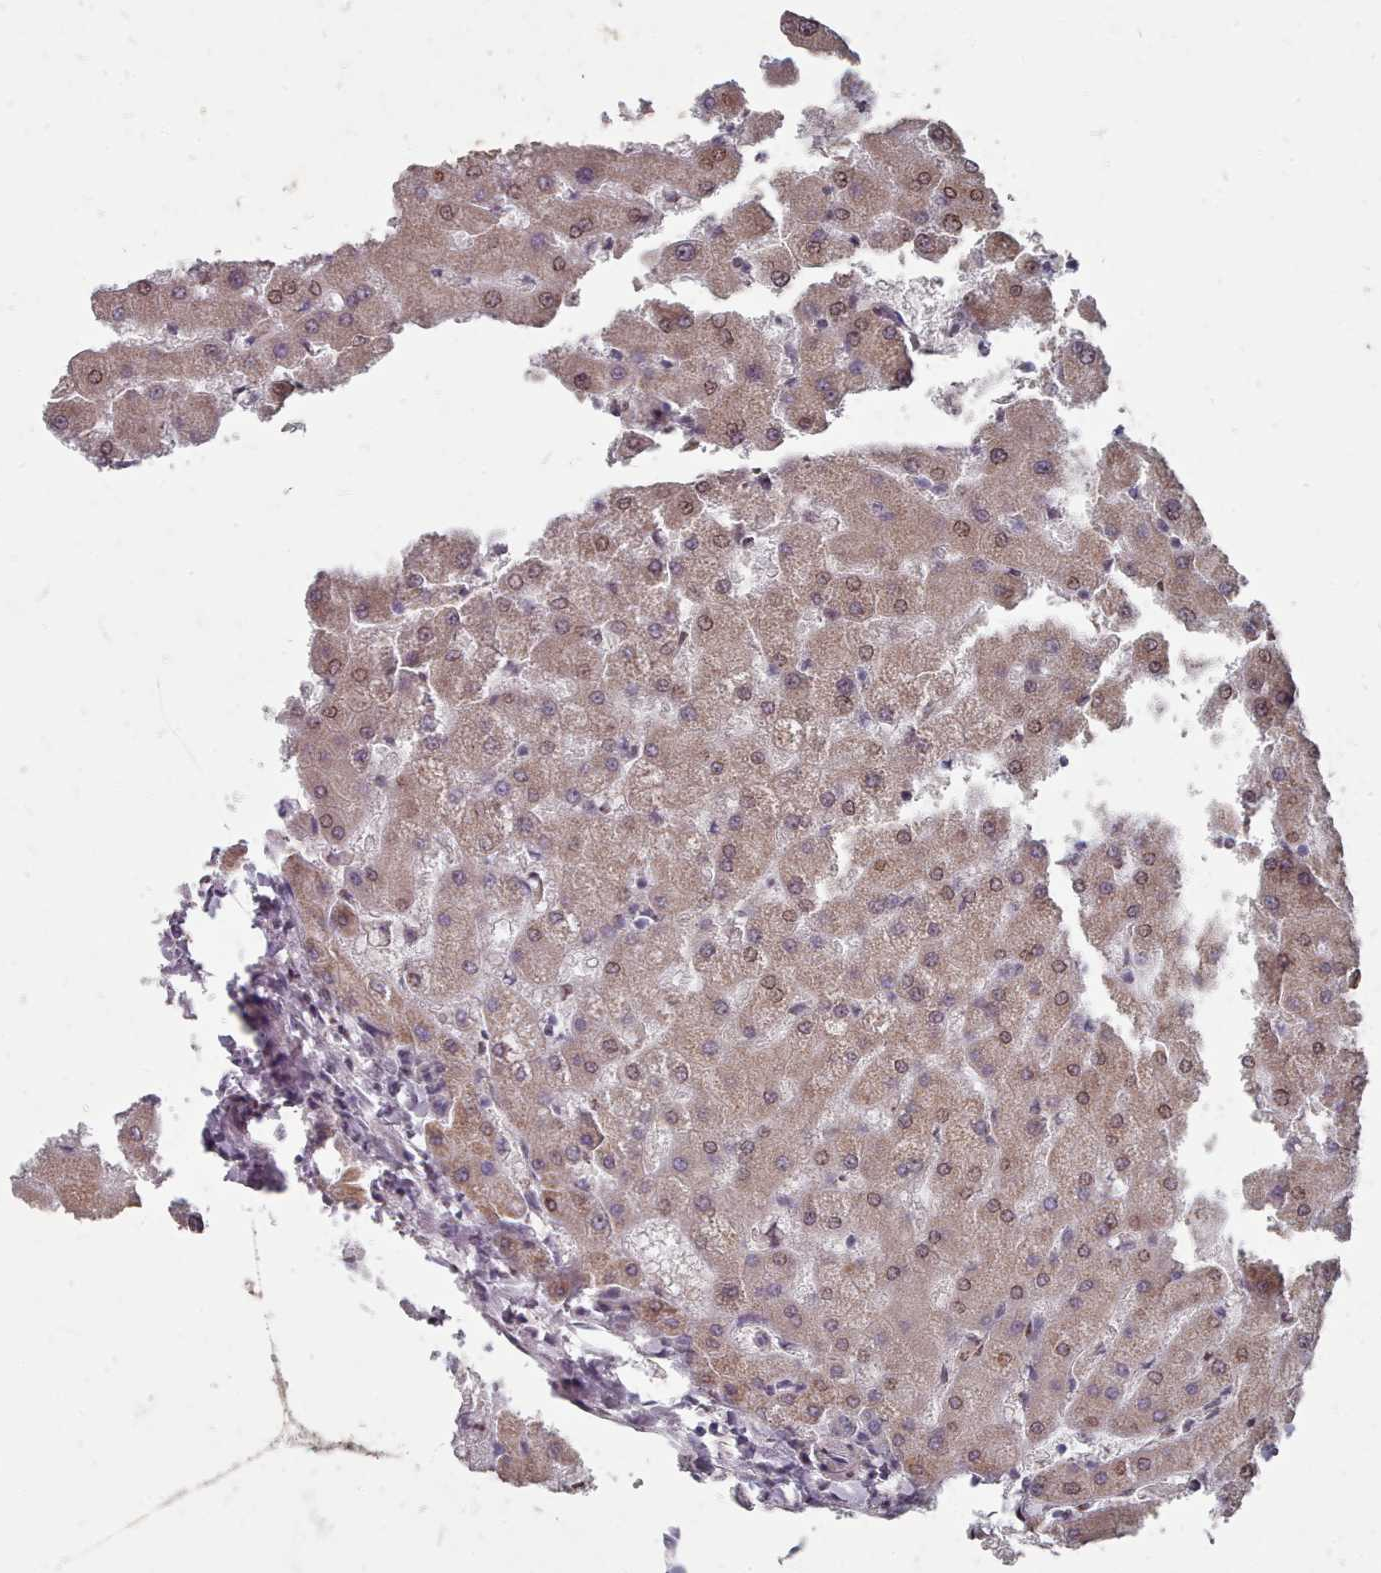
{"staining": {"intensity": "negative", "quantity": "none", "location": "none"}, "tissue": "liver", "cell_type": "Cholangiocytes", "image_type": "normal", "snomed": [{"axis": "morphology", "description": "Normal tissue, NOS"}, {"axis": "topography", "description": "Liver"}], "caption": "High magnification brightfield microscopy of benign liver stained with DAB (brown) and counterstained with hematoxylin (blue): cholangiocytes show no significant expression. Brightfield microscopy of immunohistochemistry (IHC) stained with DAB (brown) and hematoxylin (blue), captured at high magnification.", "gene": "ACKR3", "patient": {"sex": "female", "age": 63}}